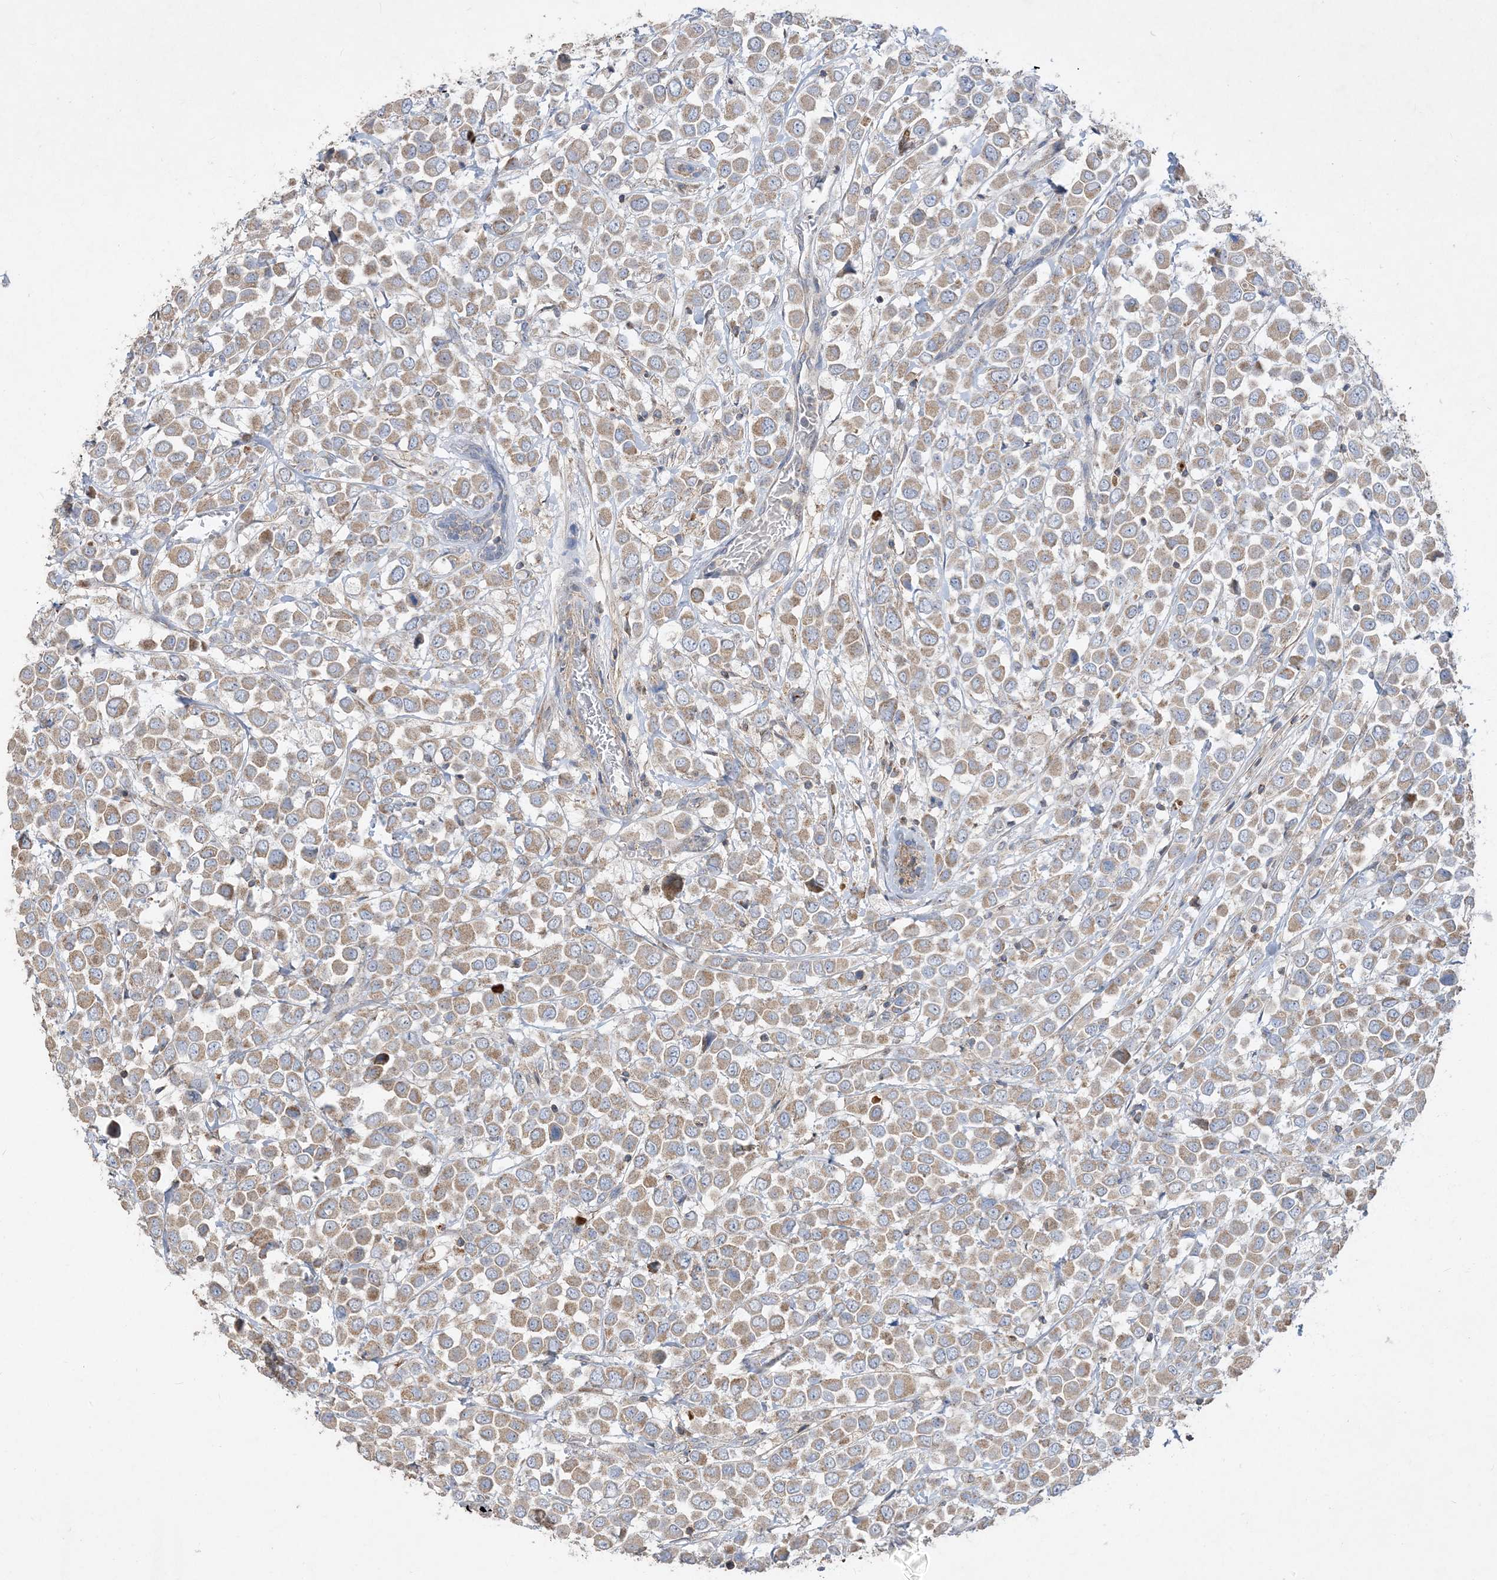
{"staining": {"intensity": "weak", "quantity": ">75%", "location": "cytoplasmic/membranous"}, "tissue": "breast cancer", "cell_type": "Tumor cells", "image_type": "cancer", "snomed": [{"axis": "morphology", "description": "Duct carcinoma"}, {"axis": "topography", "description": "Breast"}], "caption": "Immunohistochemistry (IHC) micrograph of breast cancer (intraductal carcinoma) stained for a protein (brown), which demonstrates low levels of weak cytoplasmic/membranous staining in approximately >75% of tumor cells.", "gene": "ECHDC1", "patient": {"sex": "female", "age": 61}}